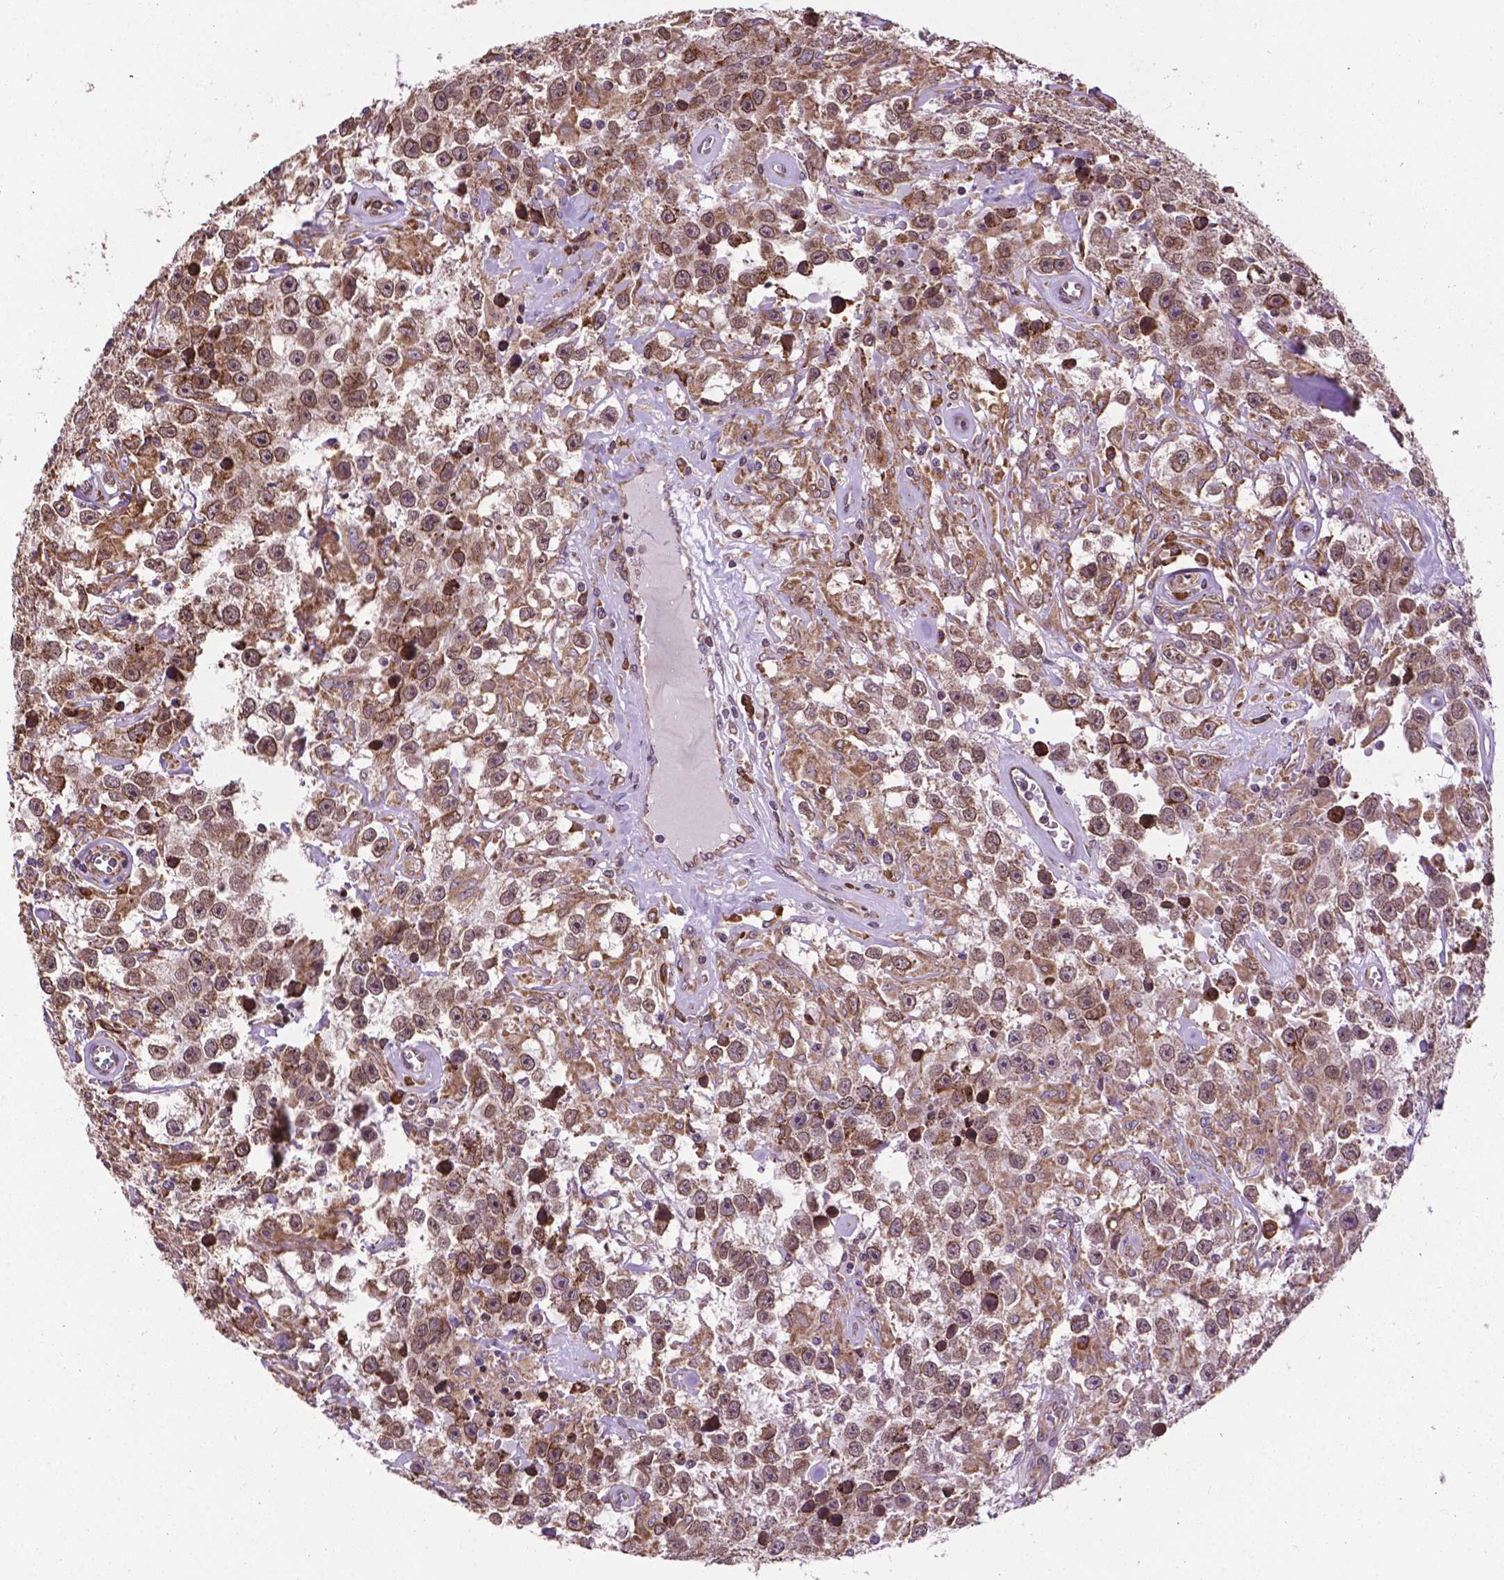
{"staining": {"intensity": "moderate", "quantity": ">75%", "location": "cytoplasmic/membranous,nuclear"}, "tissue": "testis cancer", "cell_type": "Tumor cells", "image_type": "cancer", "snomed": [{"axis": "morphology", "description": "Seminoma, NOS"}, {"axis": "topography", "description": "Testis"}], "caption": "Protein expression analysis of human testis cancer (seminoma) reveals moderate cytoplasmic/membranous and nuclear expression in about >75% of tumor cells.", "gene": "GANAB", "patient": {"sex": "male", "age": 43}}